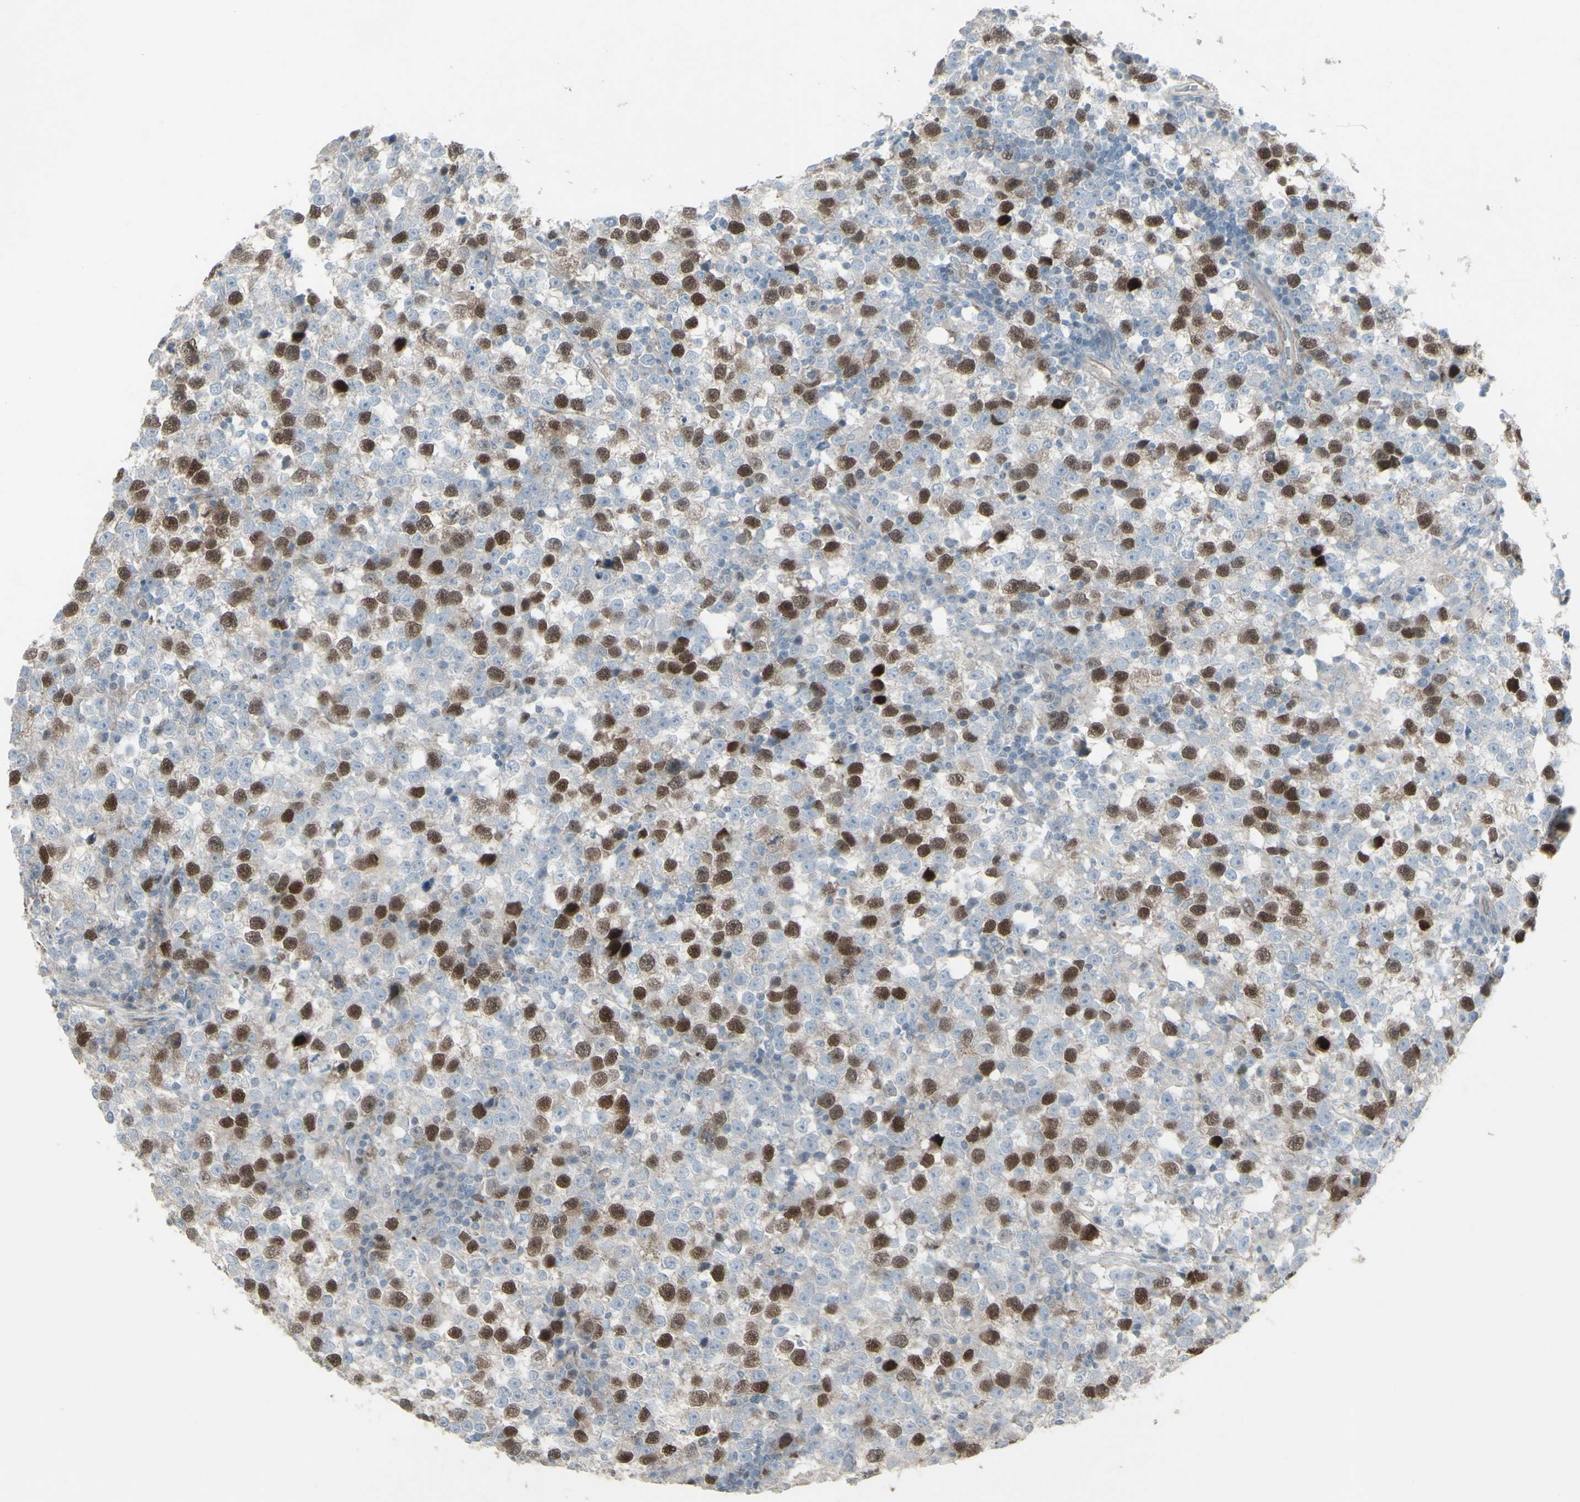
{"staining": {"intensity": "strong", "quantity": "25%-75%", "location": "nuclear"}, "tissue": "testis cancer", "cell_type": "Tumor cells", "image_type": "cancer", "snomed": [{"axis": "morphology", "description": "Seminoma, NOS"}, {"axis": "topography", "description": "Testis"}], "caption": "An IHC micrograph of tumor tissue is shown. Protein staining in brown shows strong nuclear positivity in testis cancer (seminoma) within tumor cells.", "gene": "GMNN", "patient": {"sex": "male", "age": 43}}